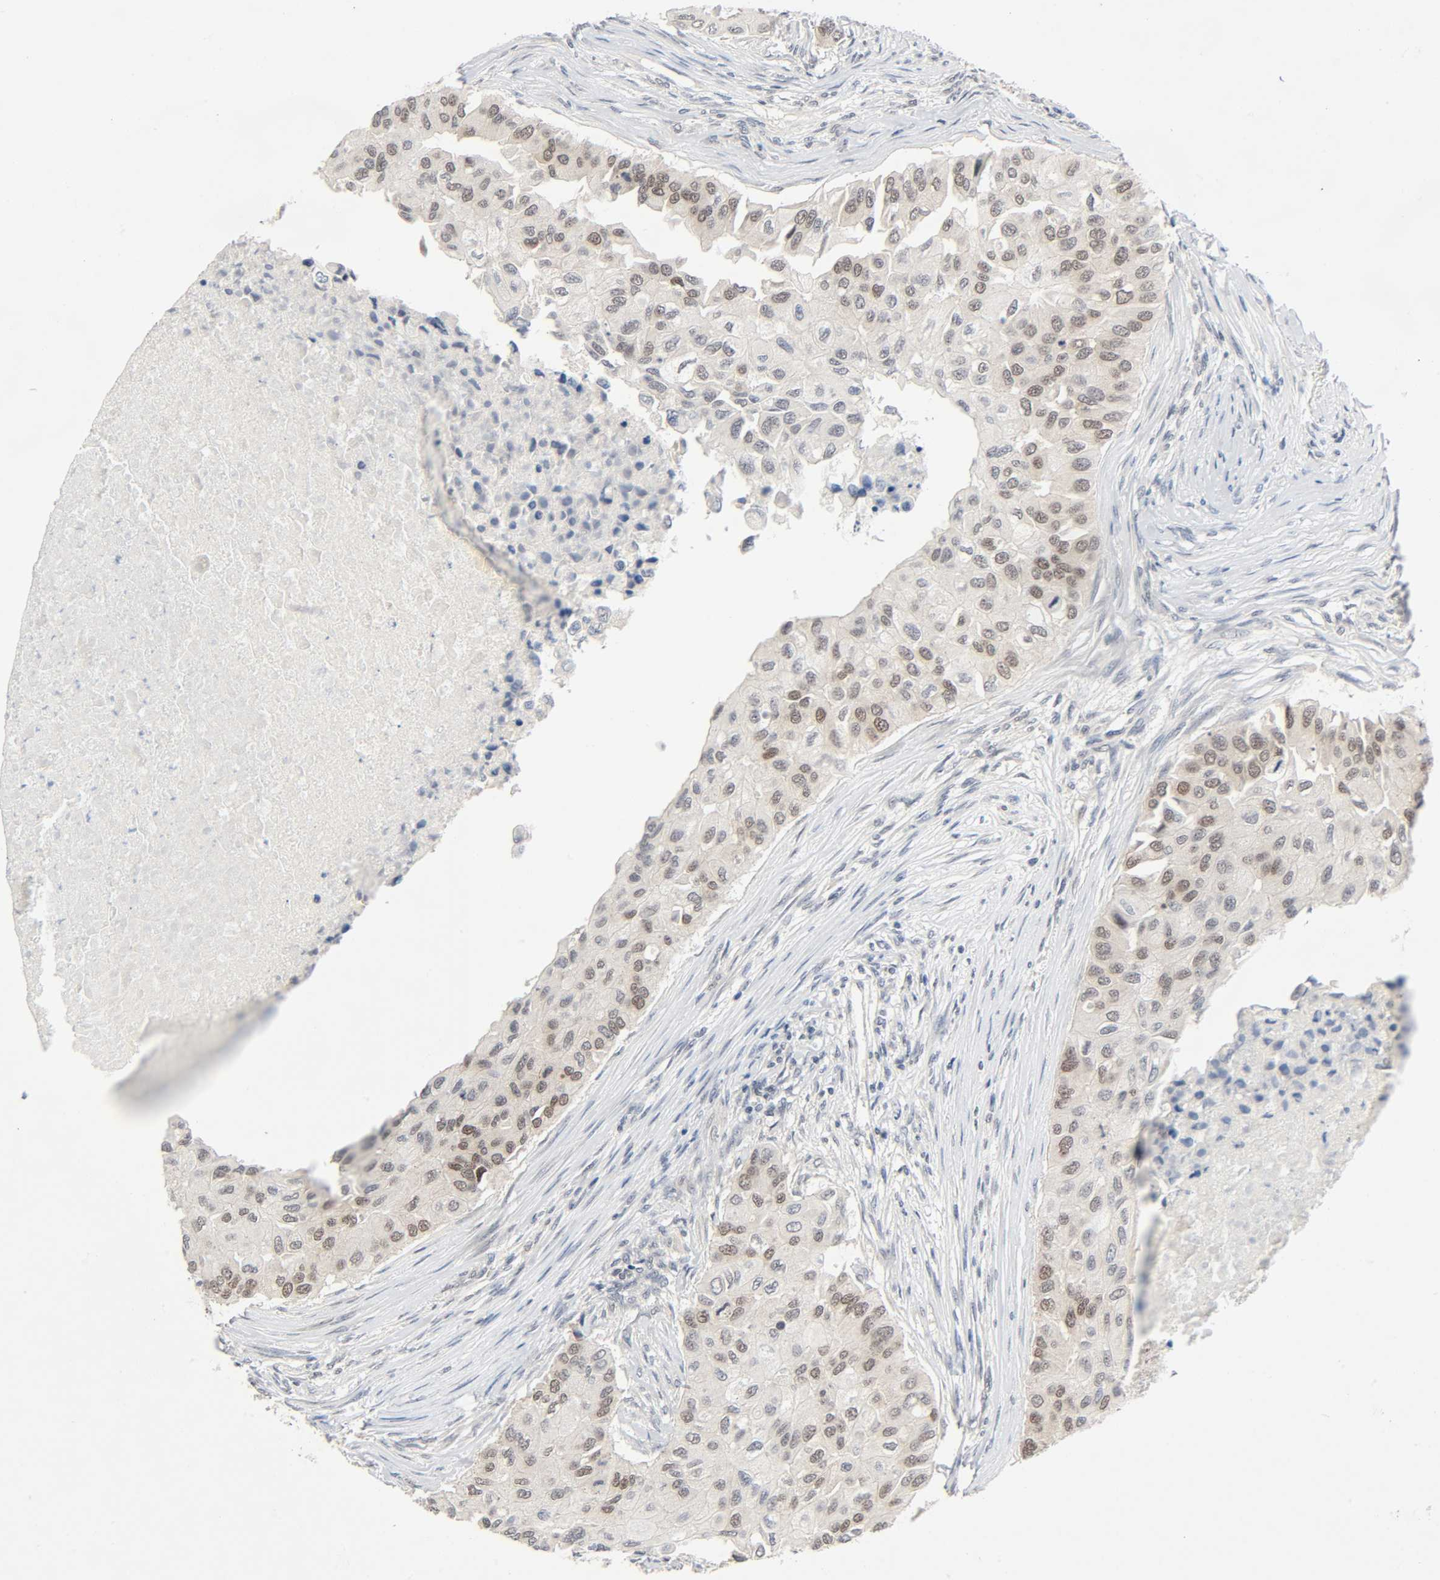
{"staining": {"intensity": "weak", "quantity": "25%-75%", "location": "nuclear"}, "tissue": "breast cancer", "cell_type": "Tumor cells", "image_type": "cancer", "snomed": [{"axis": "morphology", "description": "Normal tissue, NOS"}, {"axis": "morphology", "description": "Duct carcinoma"}, {"axis": "topography", "description": "Breast"}], "caption": "High-magnification brightfield microscopy of breast cancer (intraductal carcinoma) stained with DAB (brown) and counterstained with hematoxylin (blue). tumor cells exhibit weak nuclear staining is present in about25%-75% of cells.", "gene": "MAPKAPK5", "patient": {"sex": "female", "age": 49}}